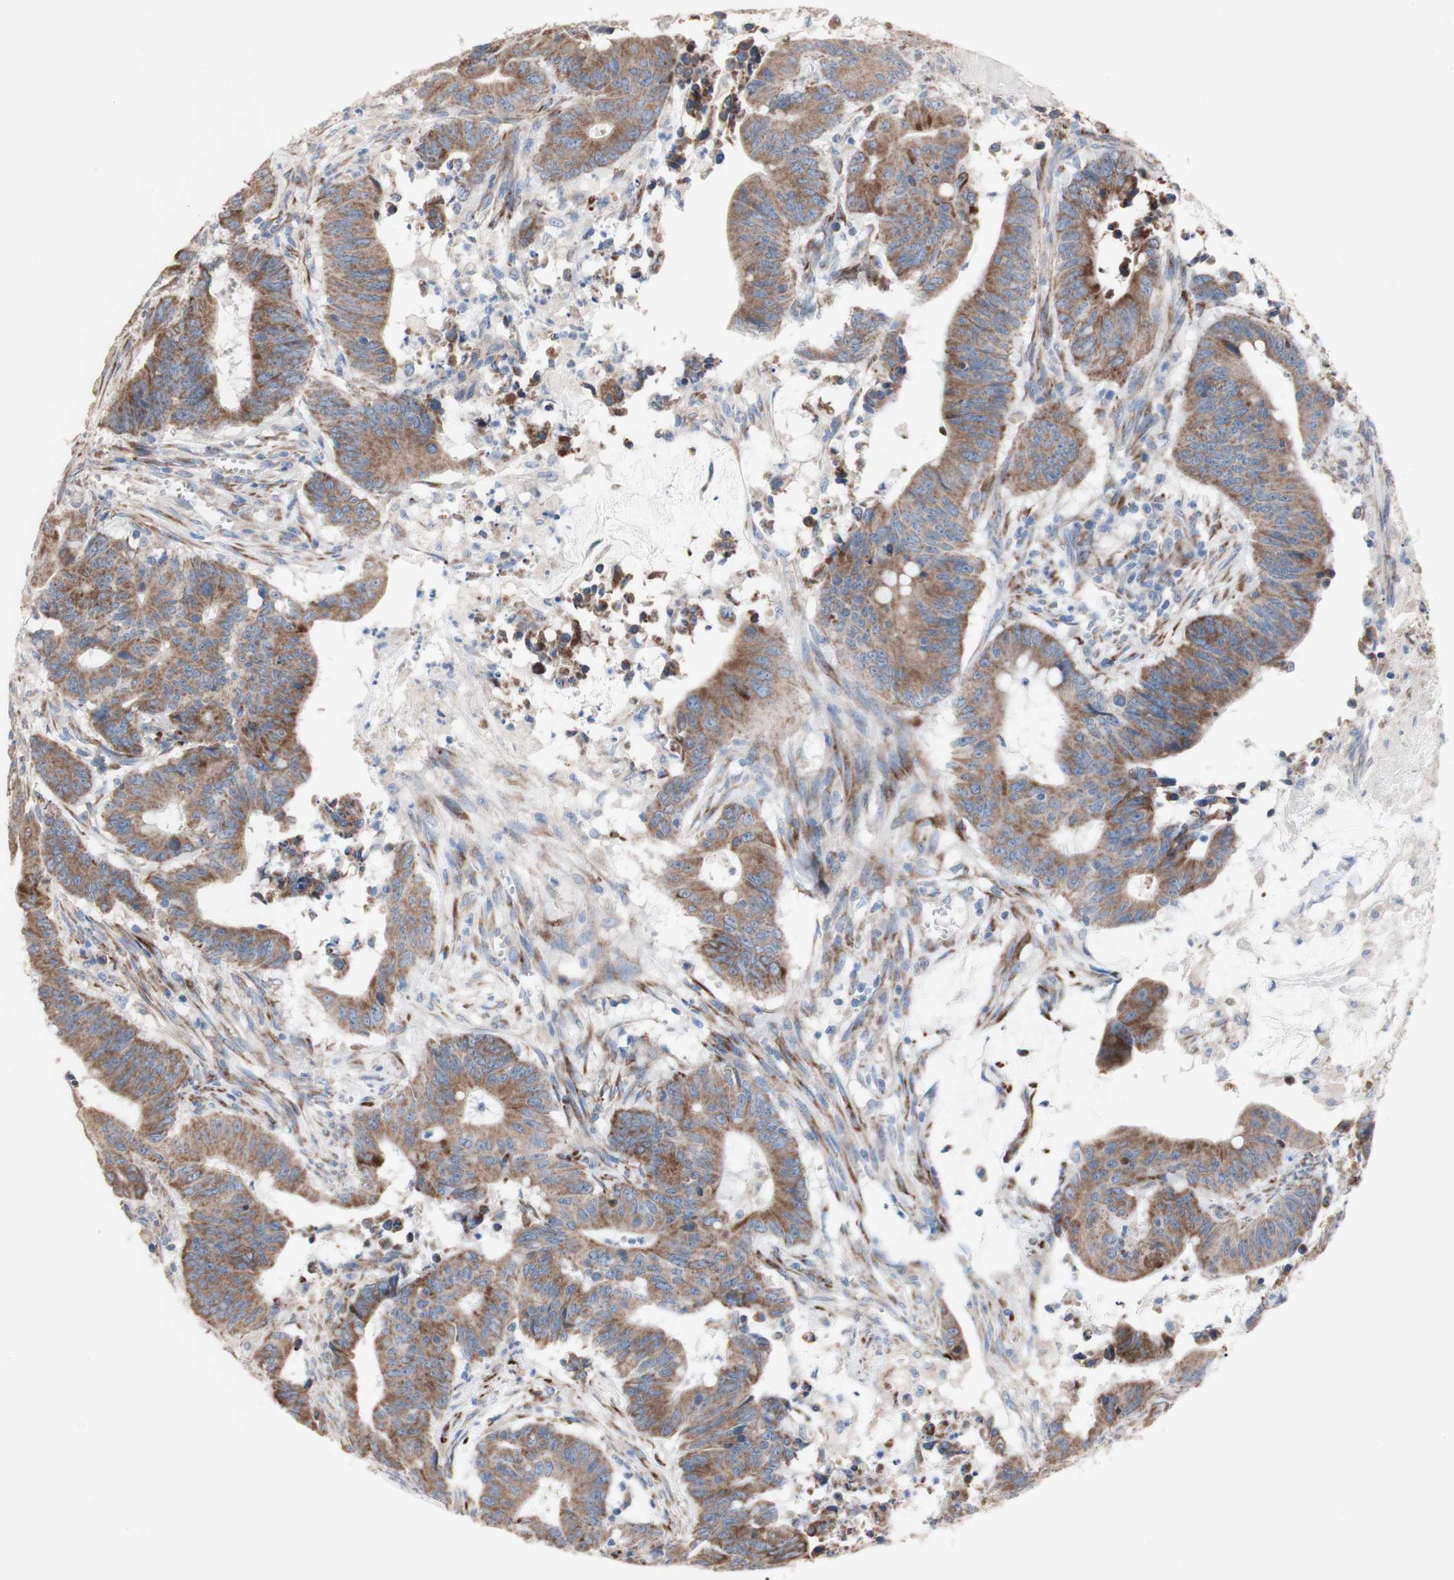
{"staining": {"intensity": "moderate", "quantity": ">75%", "location": "cytoplasmic/membranous"}, "tissue": "colorectal cancer", "cell_type": "Tumor cells", "image_type": "cancer", "snomed": [{"axis": "morphology", "description": "Adenocarcinoma, NOS"}, {"axis": "topography", "description": "Colon"}], "caption": "DAB (3,3'-diaminobenzidine) immunohistochemical staining of human colorectal cancer exhibits moderate cytoplasmic/membranous protein staining in approximately >75% of tumor cells. (DAB IHC with brightfield microscopy, high magnification).", "gene": "AGPAT5", "patient": {"sex": "male", "age": 45}}